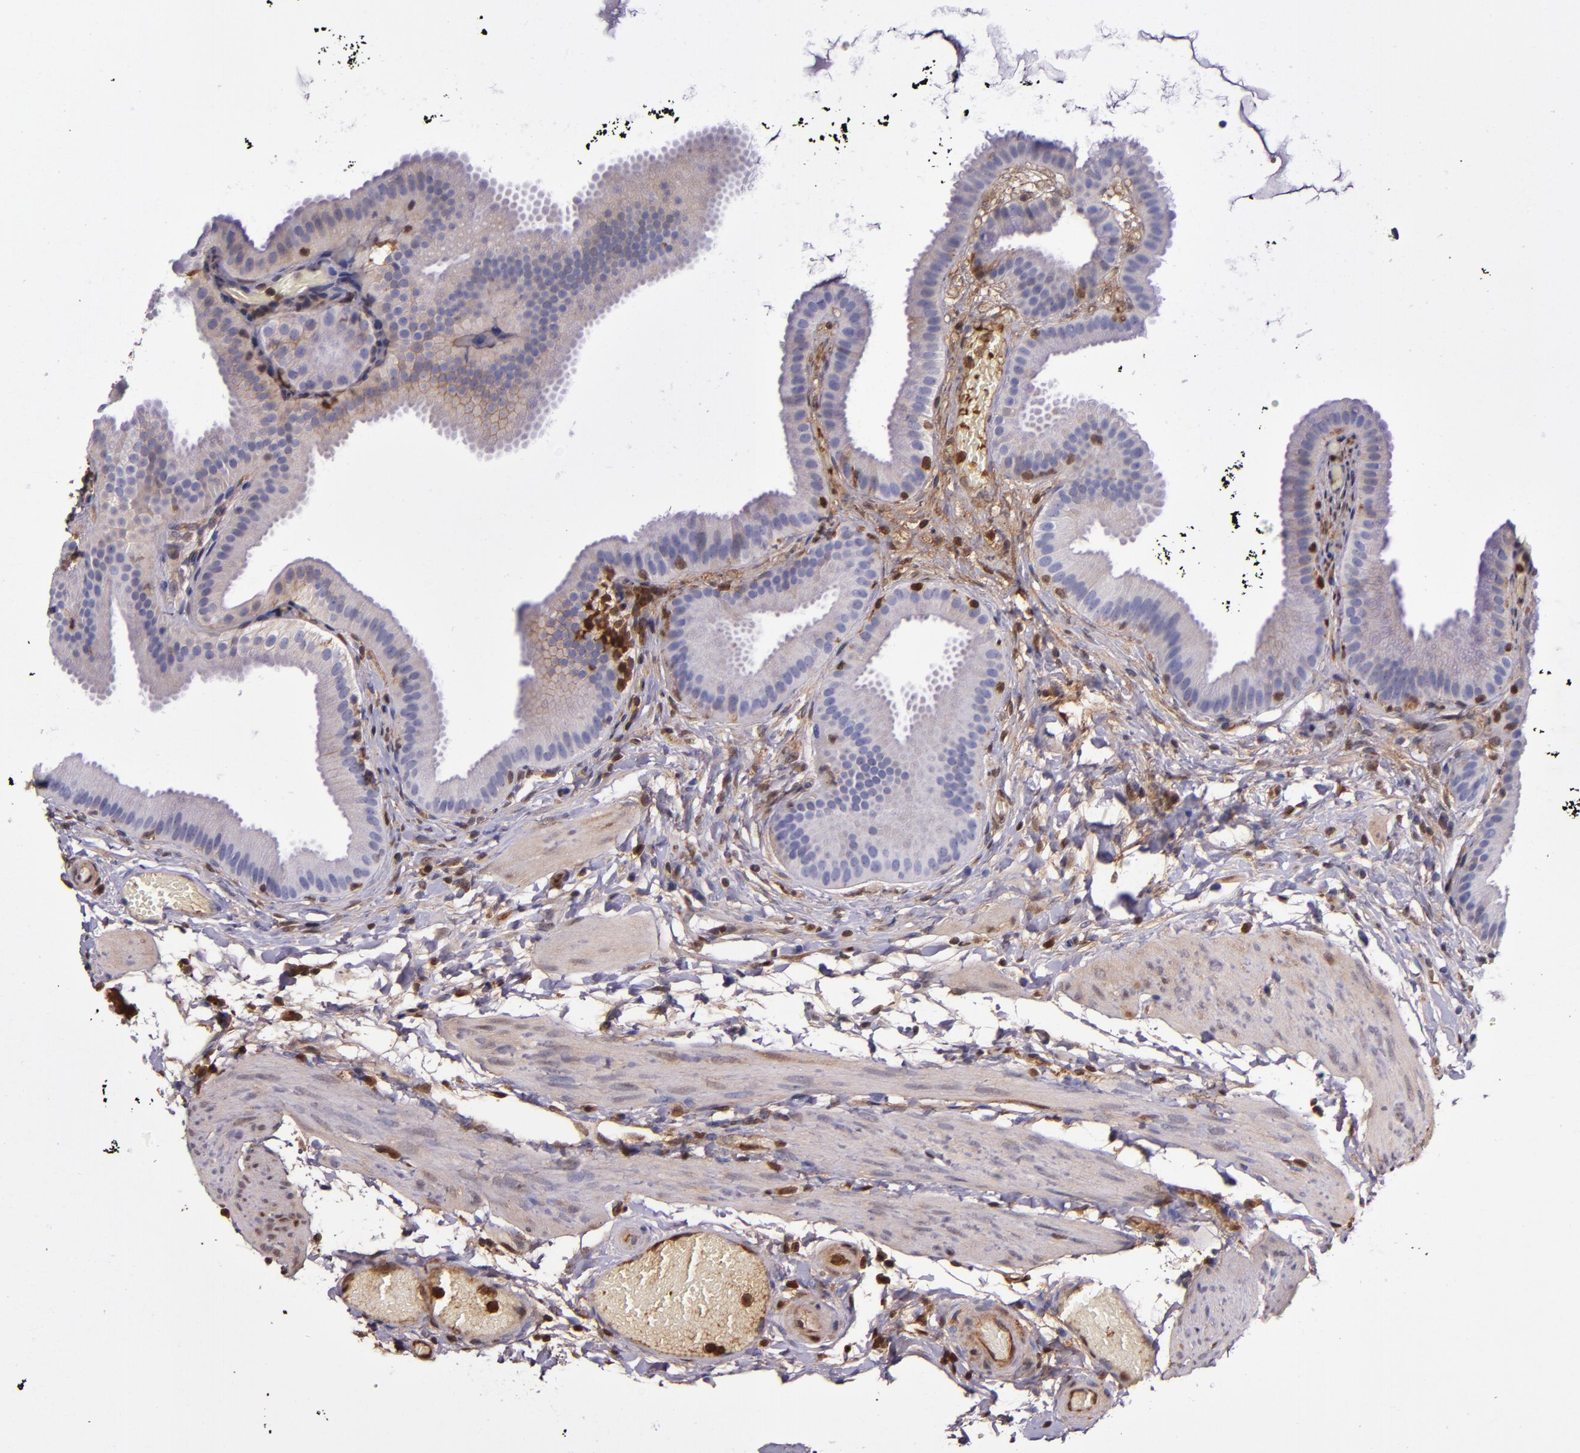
{"staining": {"intensity": "weak", "quantity": "<25%", "location": "cytoplasmic/membranous"}, "tissue": "gallbladder", "cell_type": "Glandular cells", "image_type": "normal", "snomed": [{"axis": "morphology", "description": "Normal tissue, NOS"}, {"axis": "topography", "description": "Gallbladder"}], "caption": "Immunohistochemistry (IHC) image of unremarkable gallbladder: human gallbladder stained with DAB (3,3'-diaminobenzidine) shows no significant protein positivity in glandular cells. Nuclei are stained in blue.", "gene": "CLEC3B", "patient": {"sex": "female", "age": 63}}